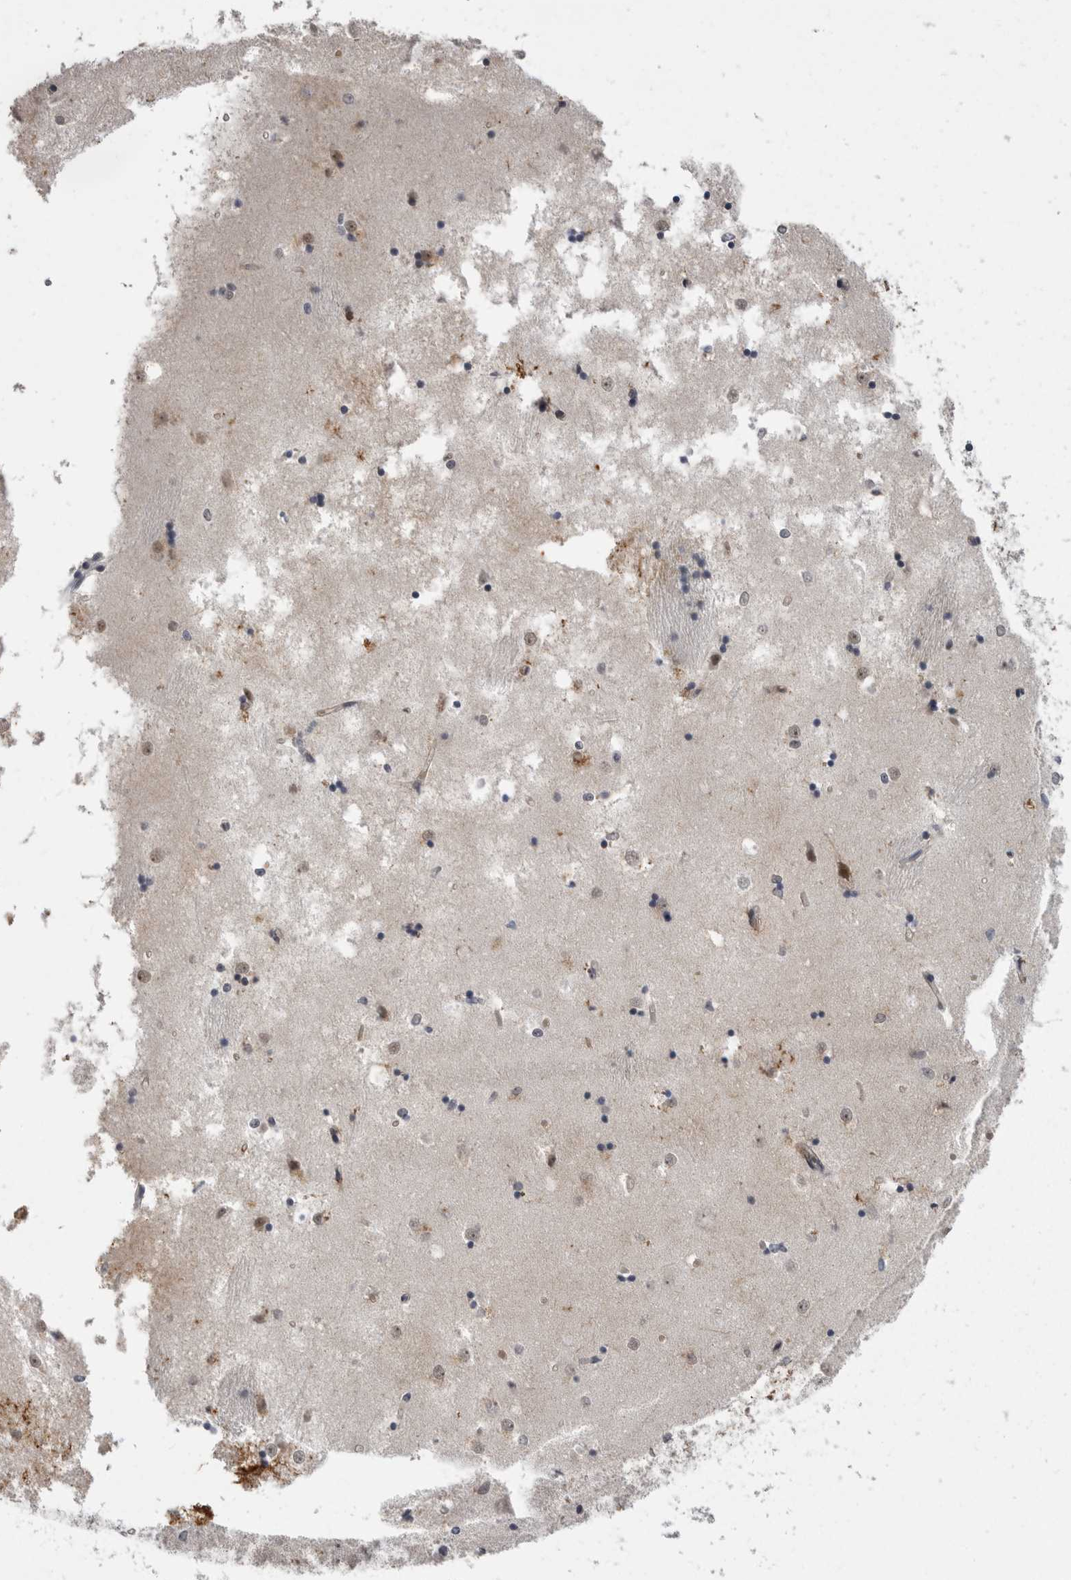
{"staining": {"intensity": "strong", "quantity": "<25%", "location": "cytoplasmic/membranous"}, "tissue": "caudate", "cell_type": "Glial cells", "image_type": "normal", "snomed": [{"axis": "morphology", "description": "Normal tissue, NOS"}, {"axis": "topography", "description": "Lateral ventricle wall"}], "caption": "Immunohistochemical staining of normal human caudate exhibits strong cytoplasmic/membranous protein positivity in about <25% of glial cells.", "gene": "PLEKHF1", "patient": {"sex": "male", "age": 45}}